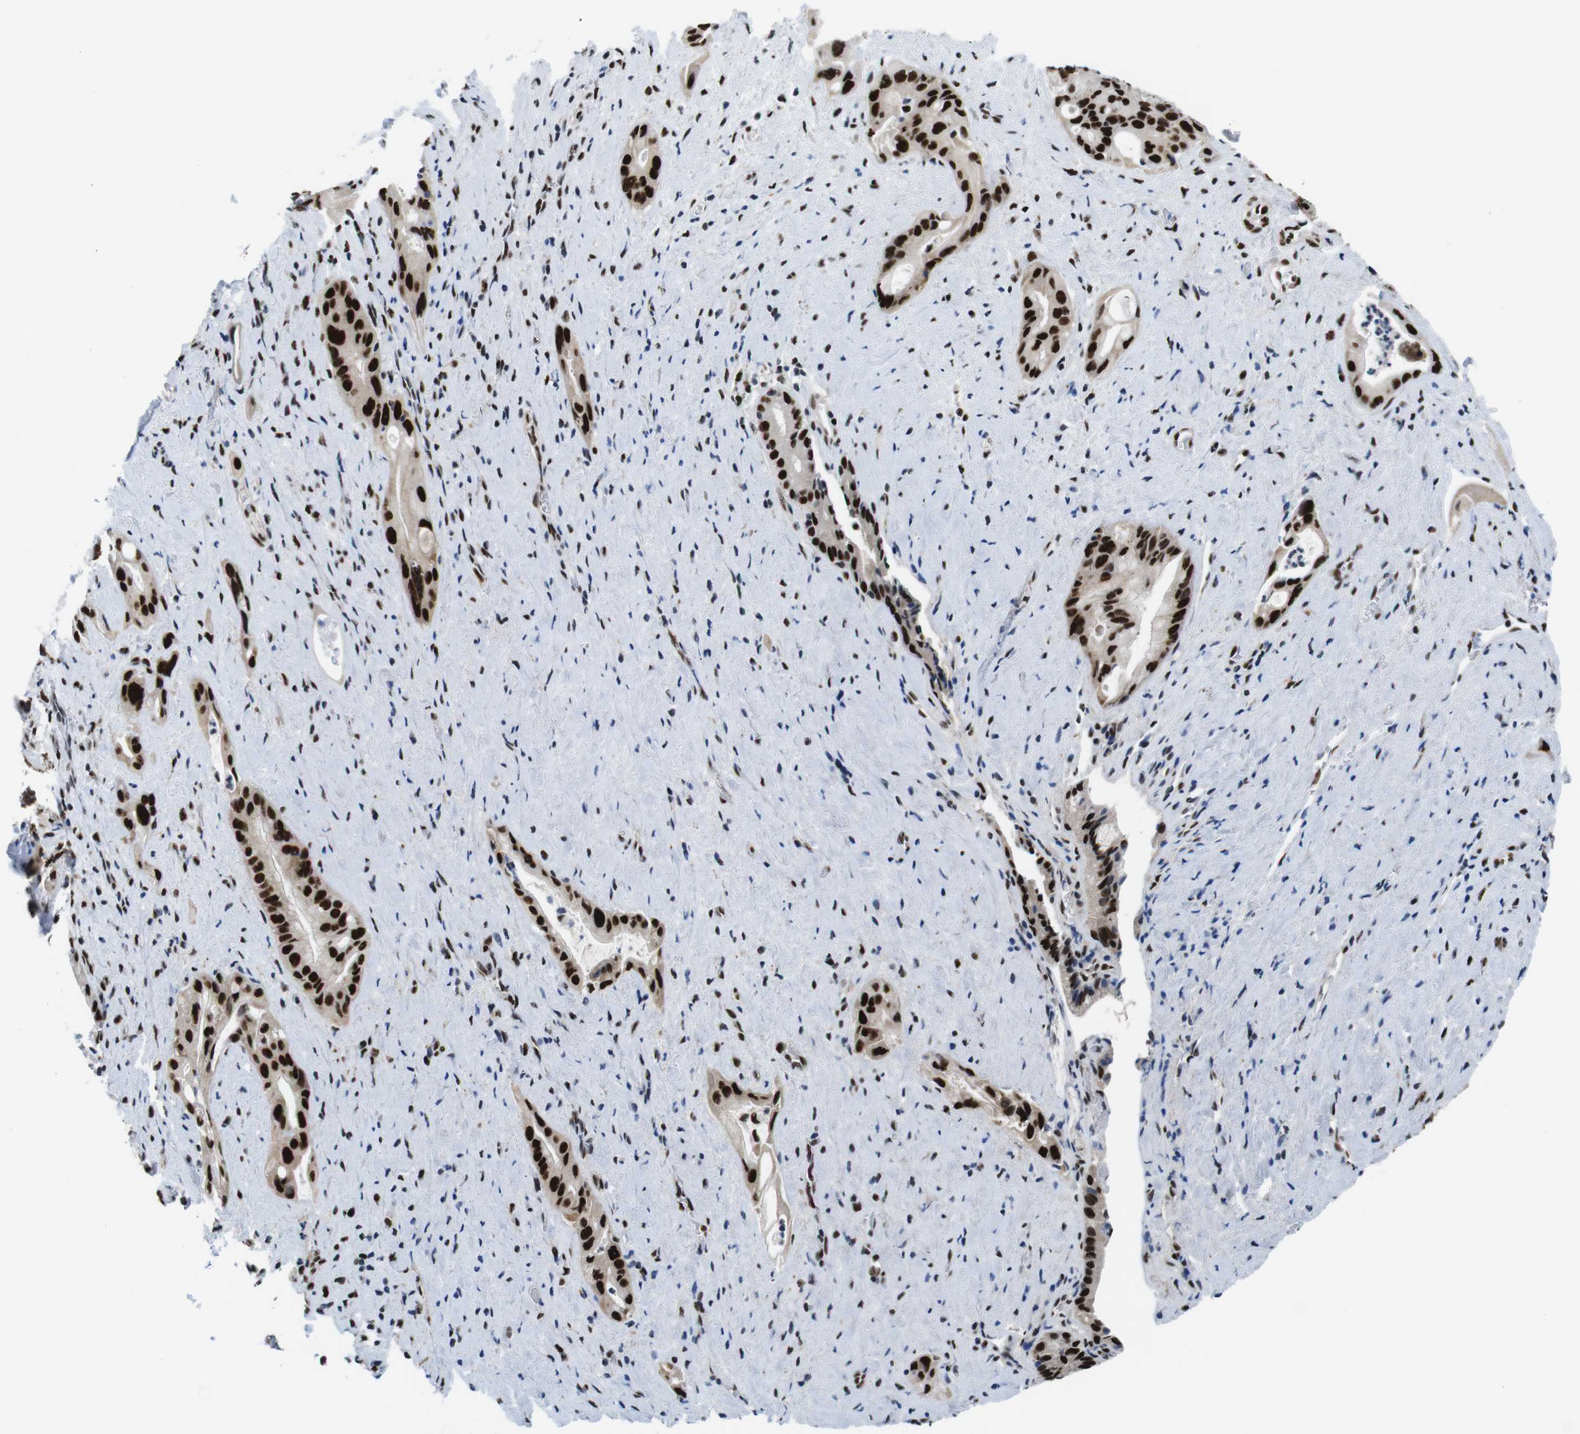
{"staining": {"intensity": "strong", "quantity": ">75%", "location": "nuclear"}, "tissue": "pancreatic cancer", "cell_type": "Tumor cells", "image_type": "cancer", "snomed": [{"axis": "morphology", "description": "Adenocarcinoma, NOS"}, {"axis": "topography", "description": "Pancreas"}], "caption": "A brown stain highlights strong nuclear staining of a protein in pancreatic cancer (adenocarcinoma) tumor cells.", "gene": "PSME3", "patient": {"sex": "male", "age": 77}}